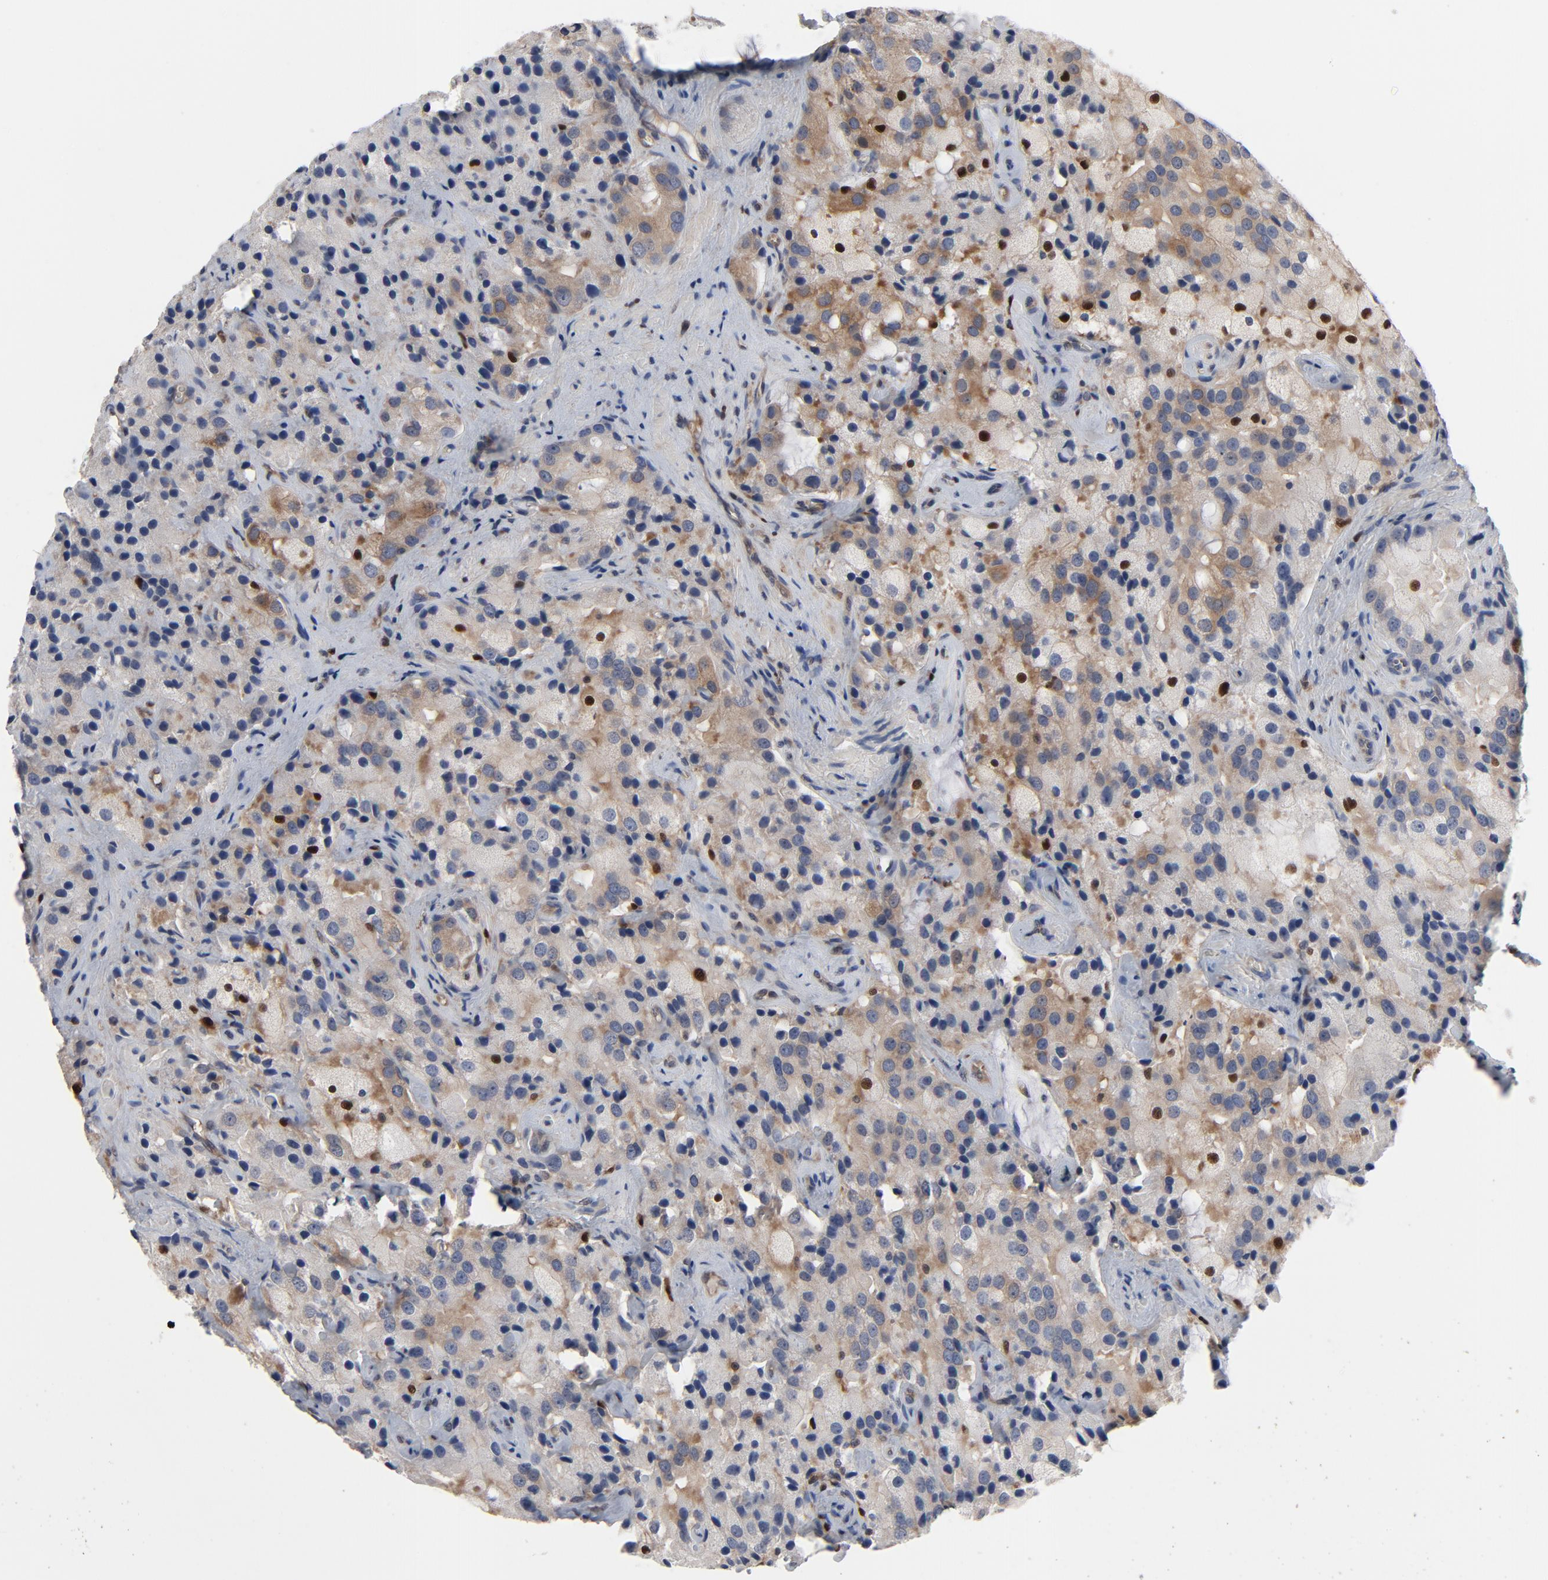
{"staining": {"intensity": "weak", "quantity": "25%-75%", "location": "cytoplasmic/membranous"}, "tissue": "prostate cancer", "cell_type": "Tumor cells", "image_type": "cancer", "snomed": [{"axis": "morphology", "description": "Adenocarcinoma, High grade"}, {"axis": "topography", "description": "Prostate"}], "caption": "Immunohistochemical staining of human high-grade adenocarcinoma (prostate) displays low levels of weak cytoplasmic/membranous protein positivity in approximately 25%-75% of tumor cells.", "gene": "NFKB1", "patient": {"sex": "male", "age": 70}}